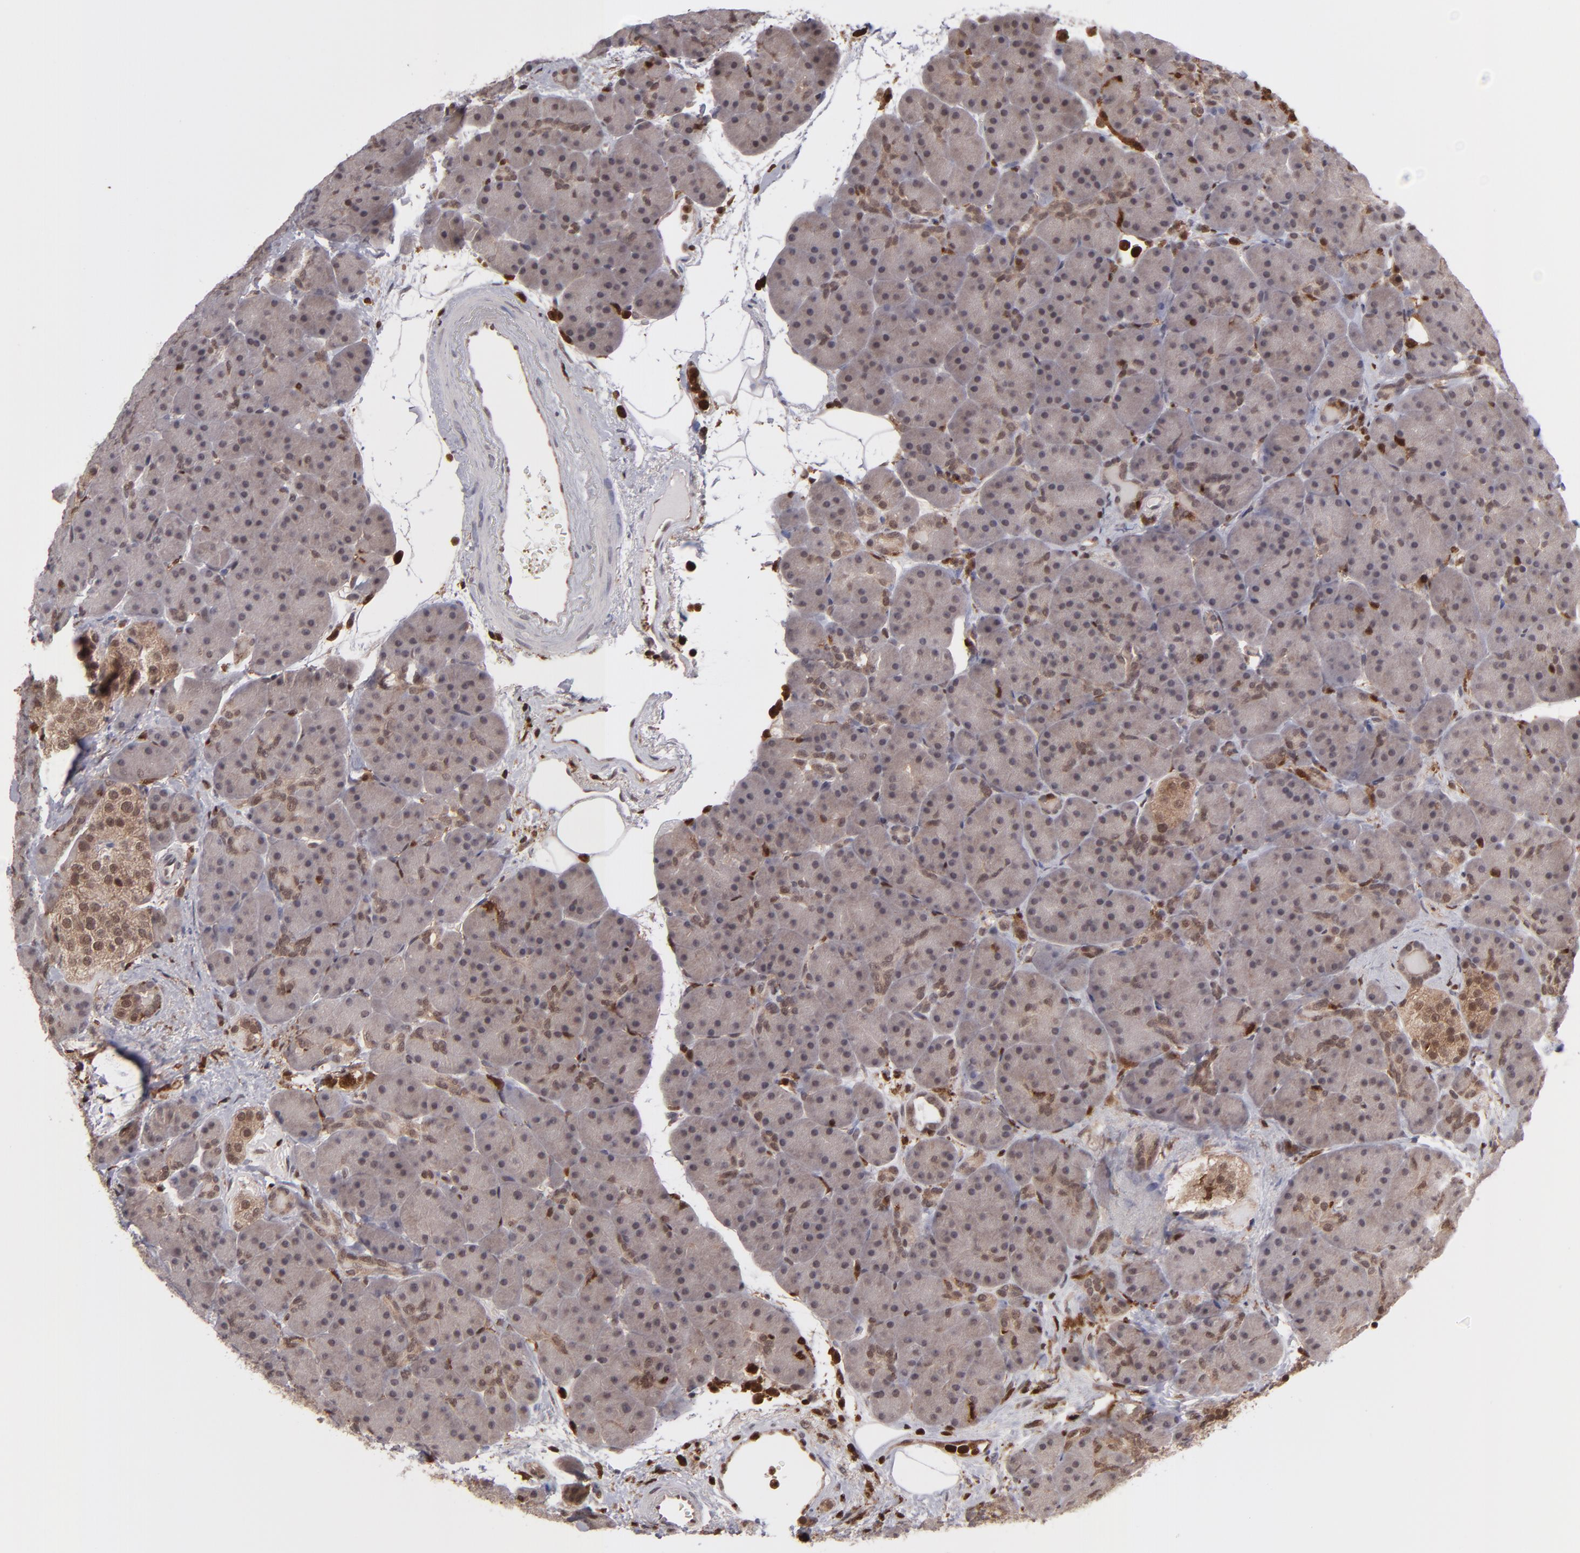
{"staining": {"intensity": "weak", "quantity": "25%-75%", "location": "cytoplasmic/membranous,nuclear"}, "tissue": "pancreas", "cell_type": "Exocrine glandular cells", "image_type": "normal", "snomed": [{"axis": "morphology", "description": "Normal tissue, NOS"}, {"axis": "topography", "description": "Pancreas"}], "caption": "High-power microscopy captured an IHC photomicrograph of unremarkable pancreas, revealing weak cytoplasmic/membranous,nuclear positivity in approximately 25%-75% of exocrine glandular cells. (DAB (3,3'-diaminobenzidine) = brown stain, brightfield microscopy at high magnification).", "gene": "GRB2", "patient": {"sex": "male", "age": 66}}